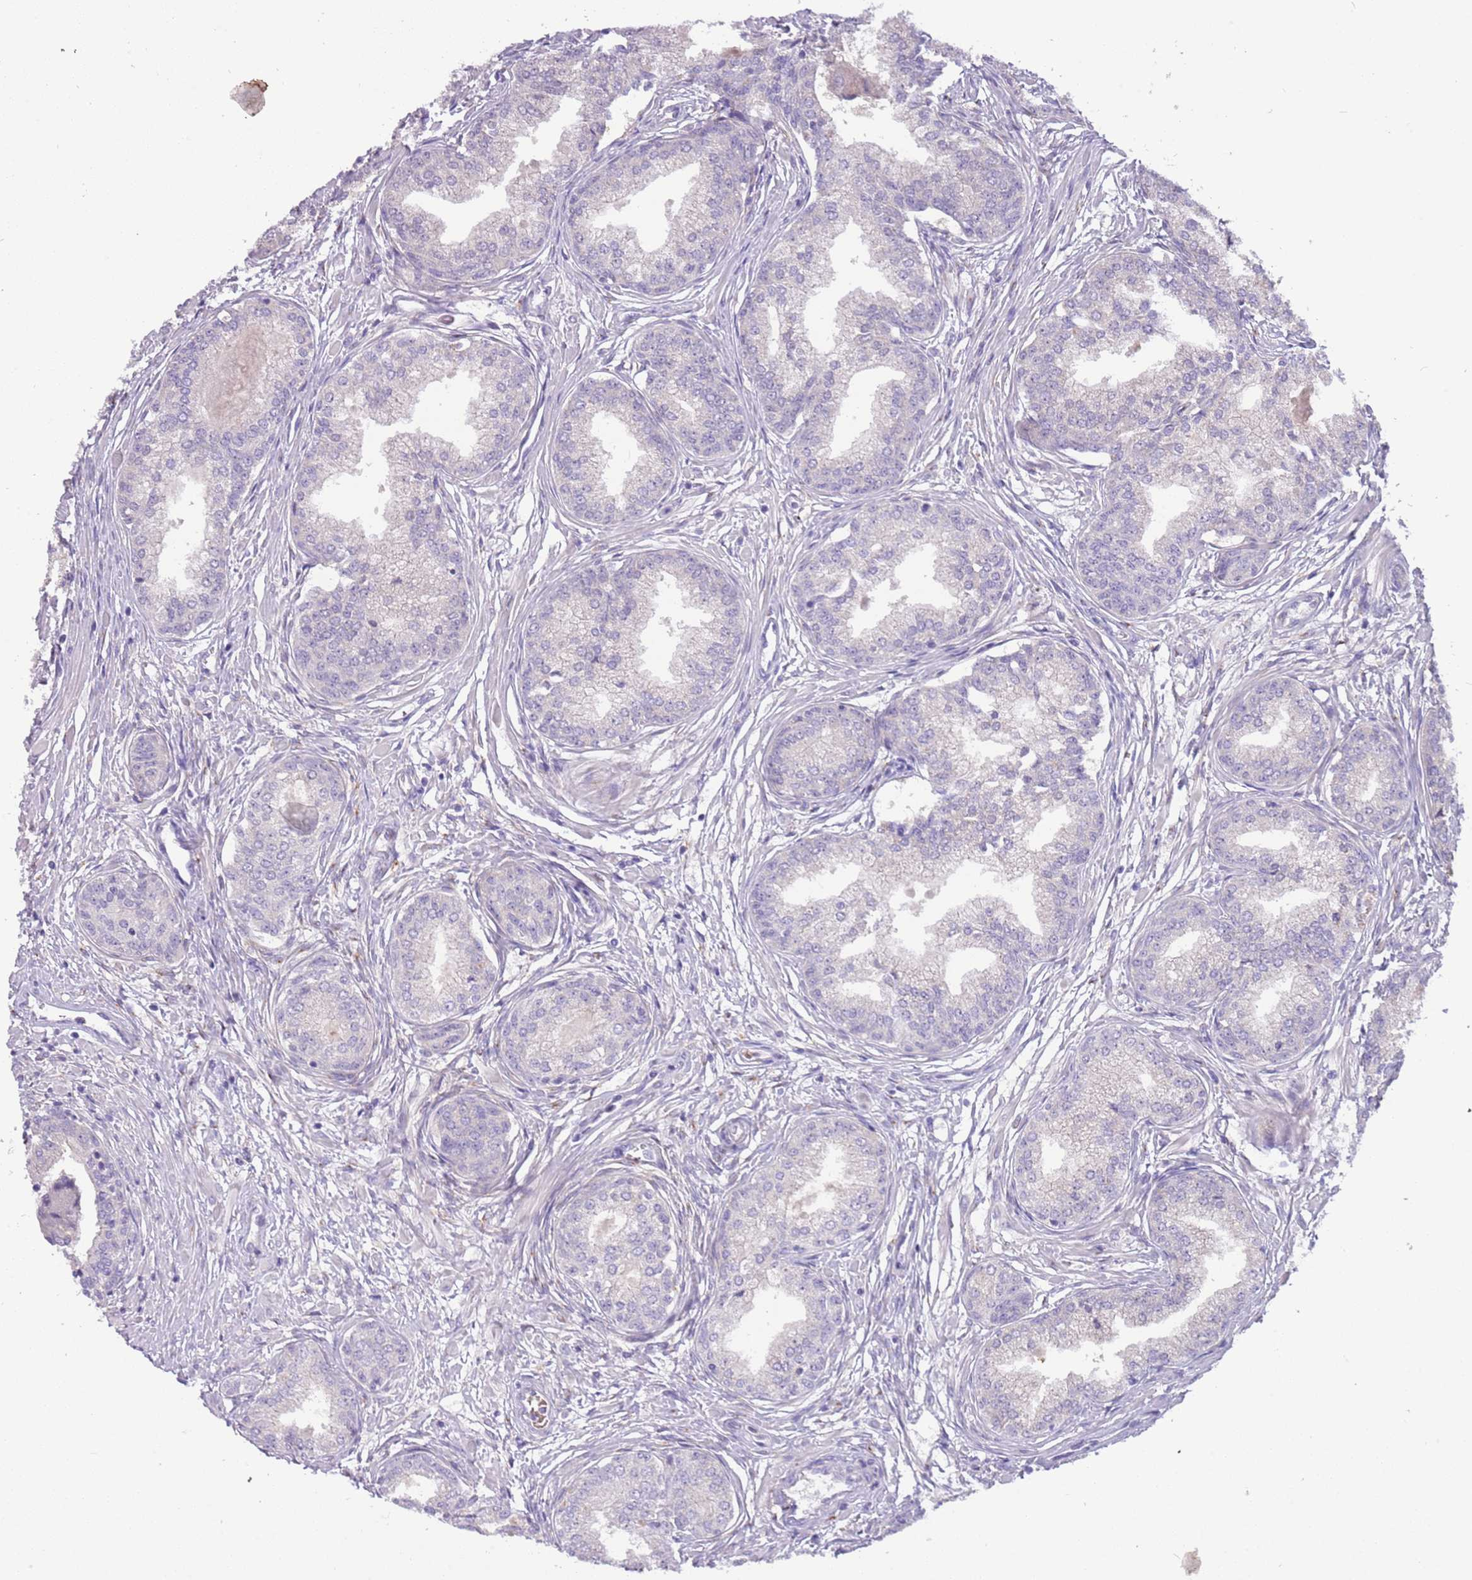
{"staining": {"intensity": "negative", "quantity": "none", "location": "none"}, "tissue": "prostate cancer", "cell_type": "Tumor cells", "image_type": "cancer", "snomed": [{"axis": "morphology", "description": "Adenocarcinoma, High grade"}, {"axis": "topography", "description": "Prostate"}], "caption": "An image of human prostate cancer is negative for staining in tumor cells.", "gene": "CFAP73", "patient": {"sex": "male", "age": 67}}